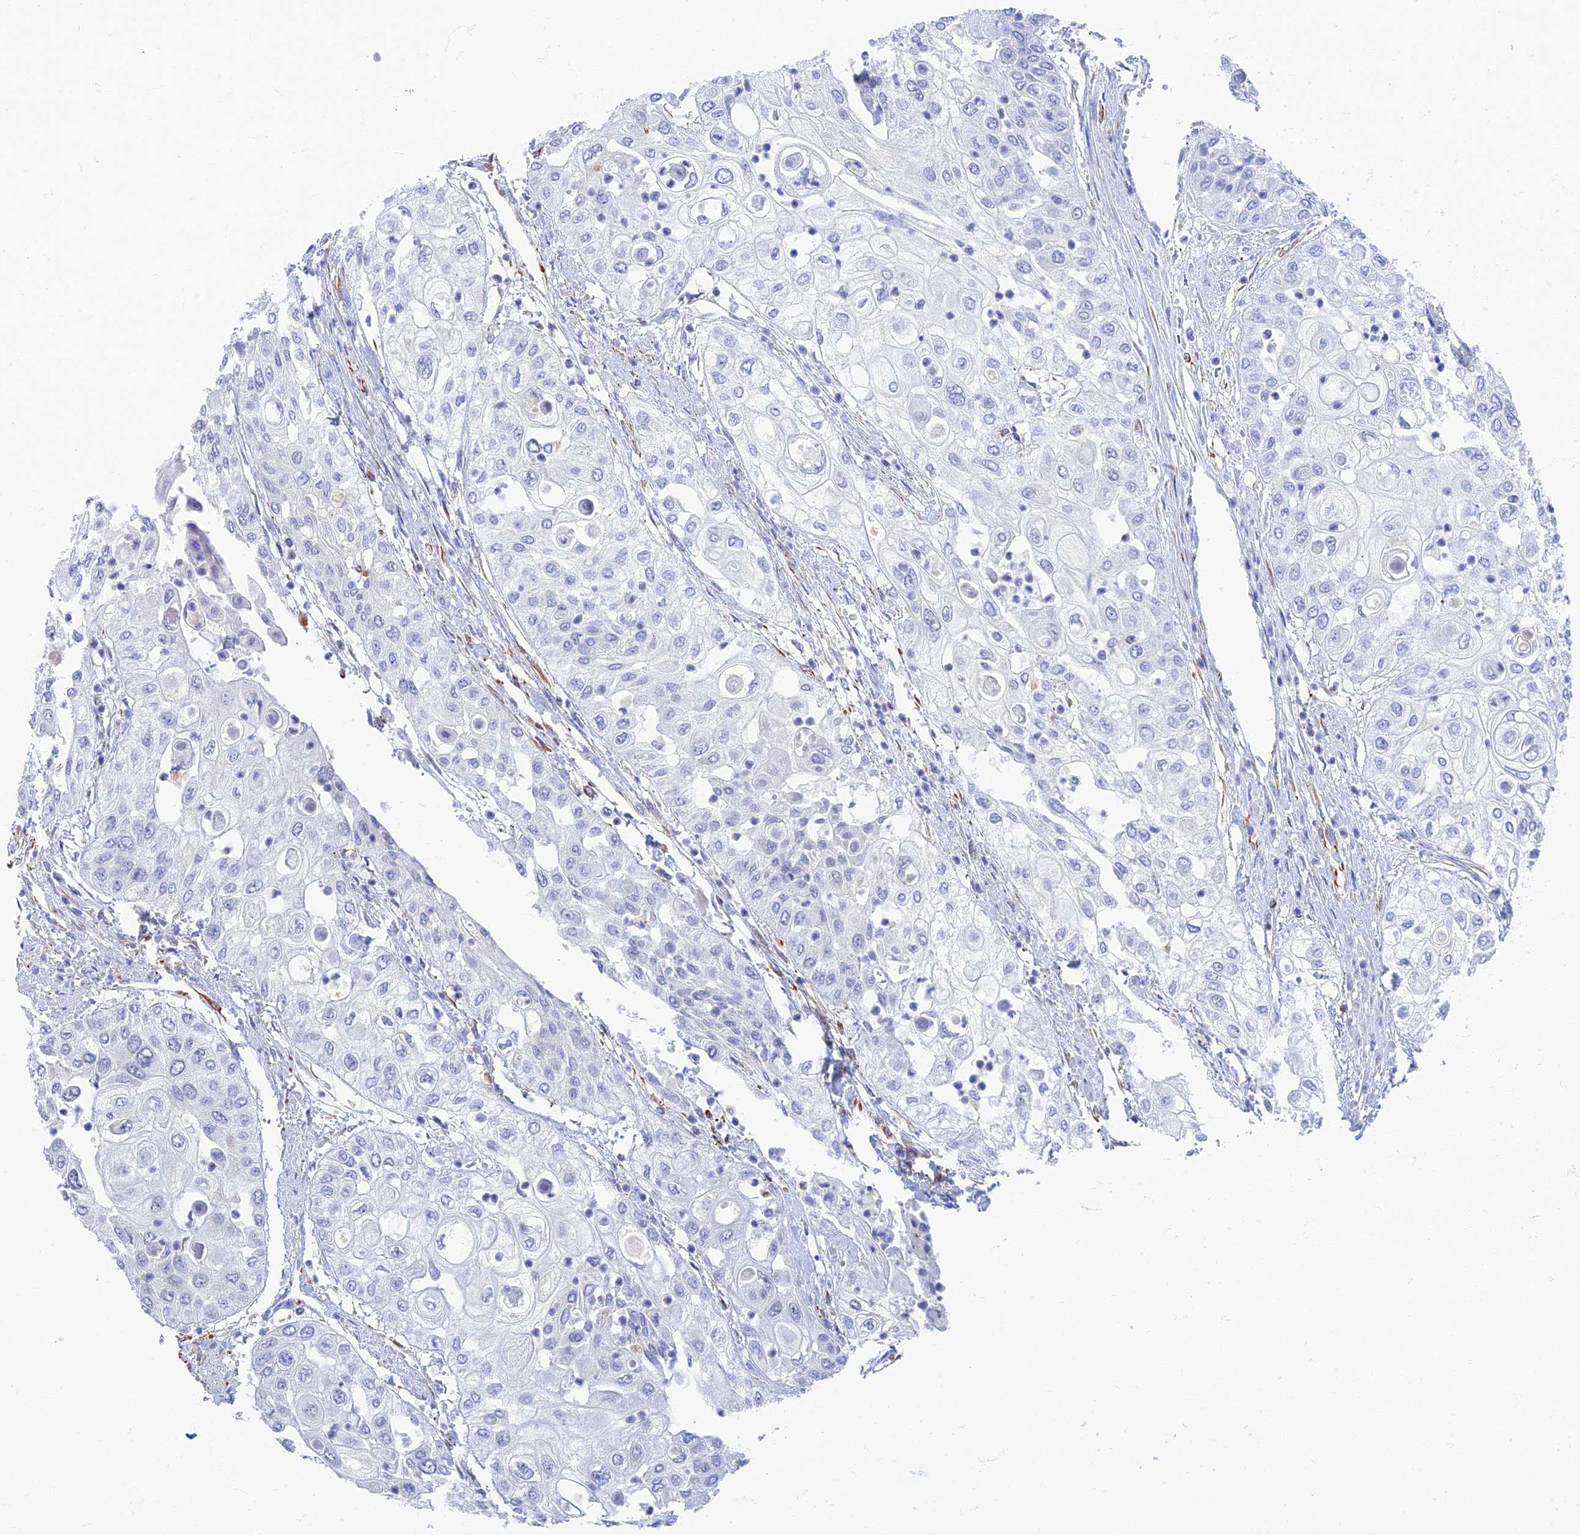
{"staining": {"intensity": "negative", "quantity": "none", "location": "none"}, "tissue": "urothelial cancer", "cell_type": "Tumor cells", "image_type": "cancer", "snomed": [{"axis": "morphology", "description": "Urothelial carcinoma, High grade"}, {"axis": "topography", "description": "Urinary bladder"}], "caption": "This is an immunohistochemistry (IHC) micrograph of human high-grade urothelial carcinoma. There is no staining in tumor cells.", "gene": "RMC1", "patient": {"sex": "female", "age": 79}}